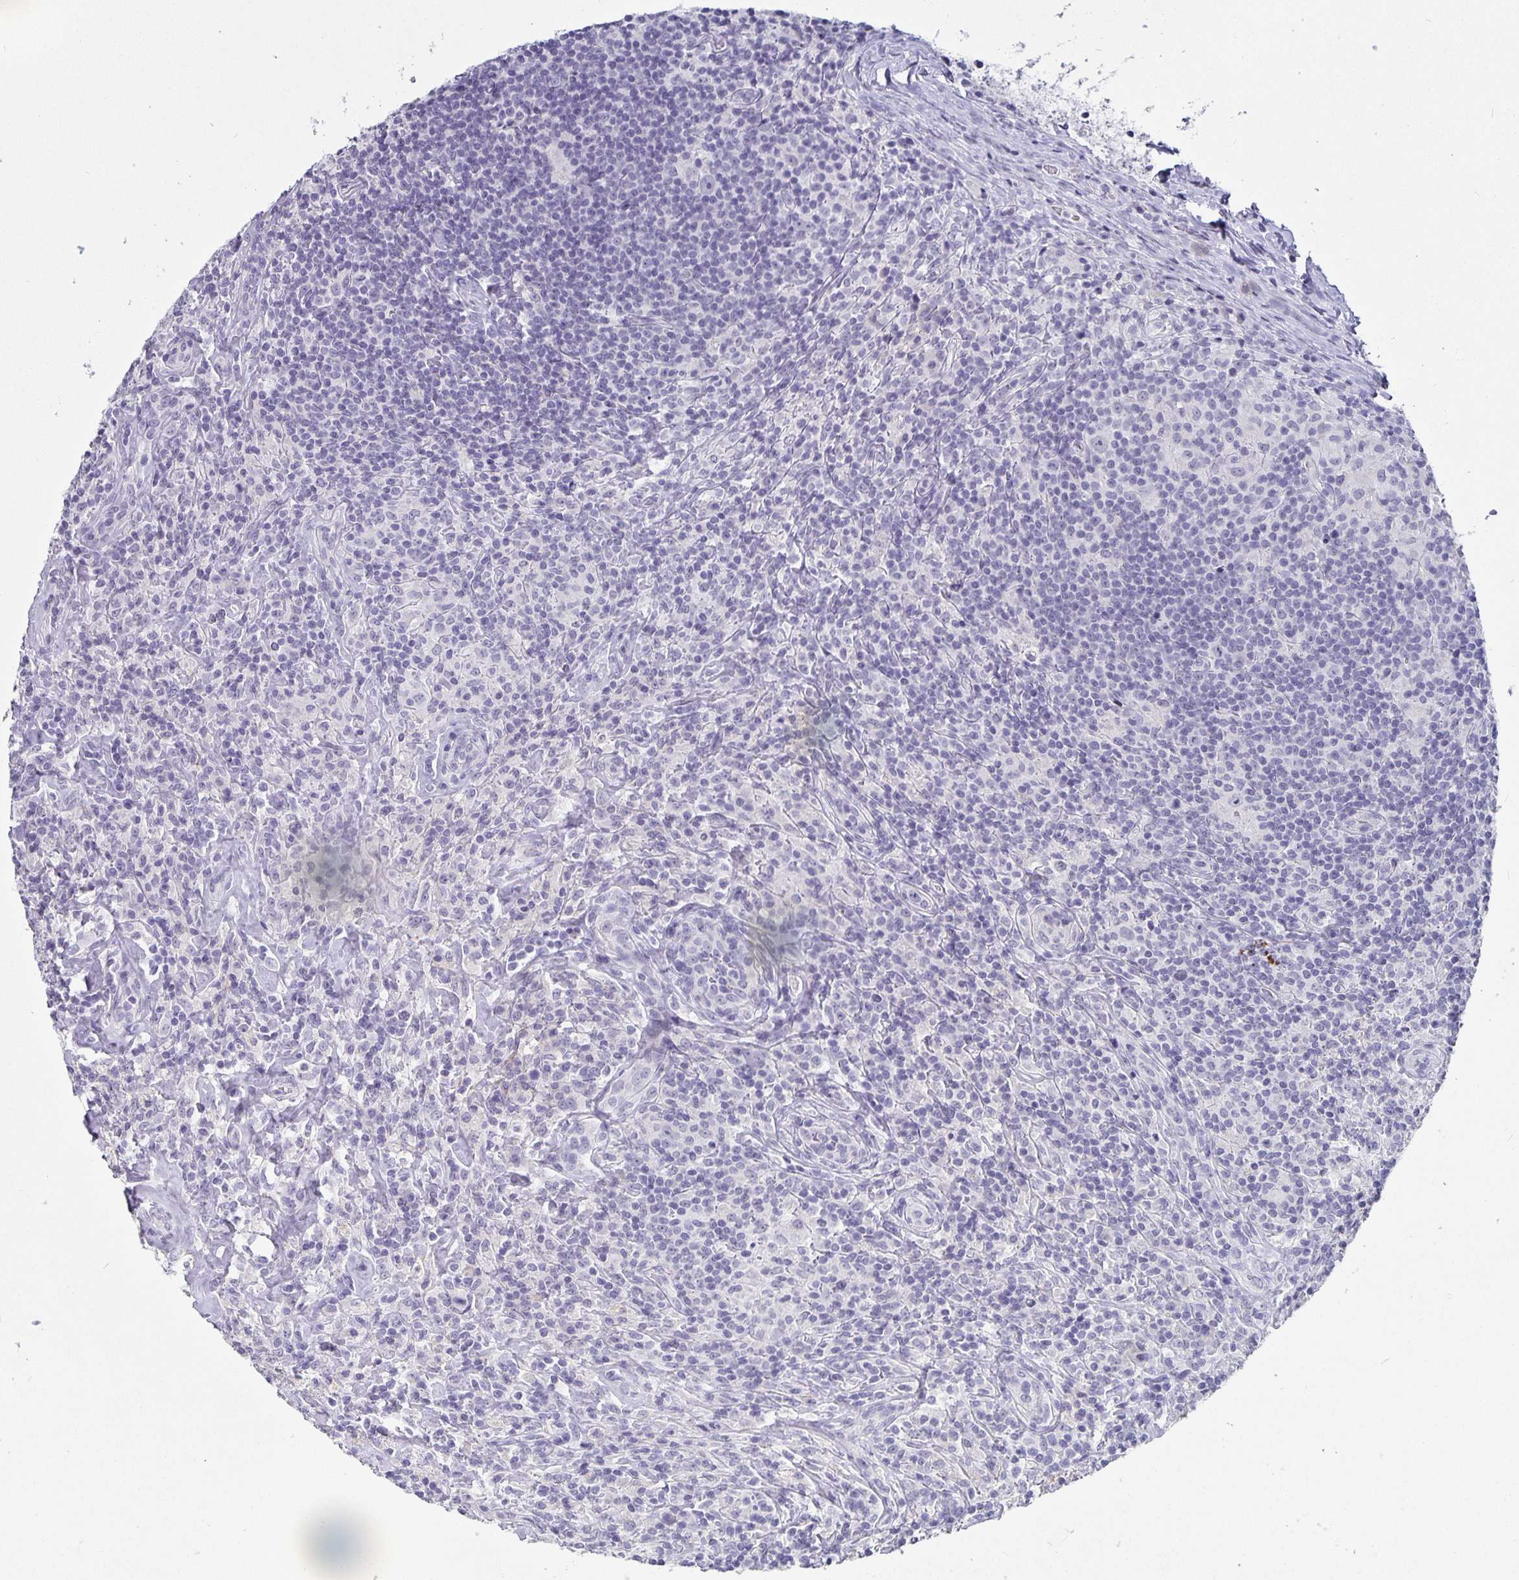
{"staining": {"intensity": "negative", "quantity": "none", "location": "none"}, "tissue": "lymphoma", "cell_type": "Tumor cells", "image_type": "cancer", "snomed": [{"axis": "morphology", "description": "Hodgkin's disease, NOS"}, {"axis": "morphology", "description": "Hodgkin's lymphoma, nodular sclerosis"}, {"axis": "topography", "description": "Lymph node"}], "caption": "Tumor cells are negative for brown protein staining in Hodgkin's lymphoma, nodular sclerosis.", "gene": "CA12", "patient": {"sex": "female", "age": 10}}